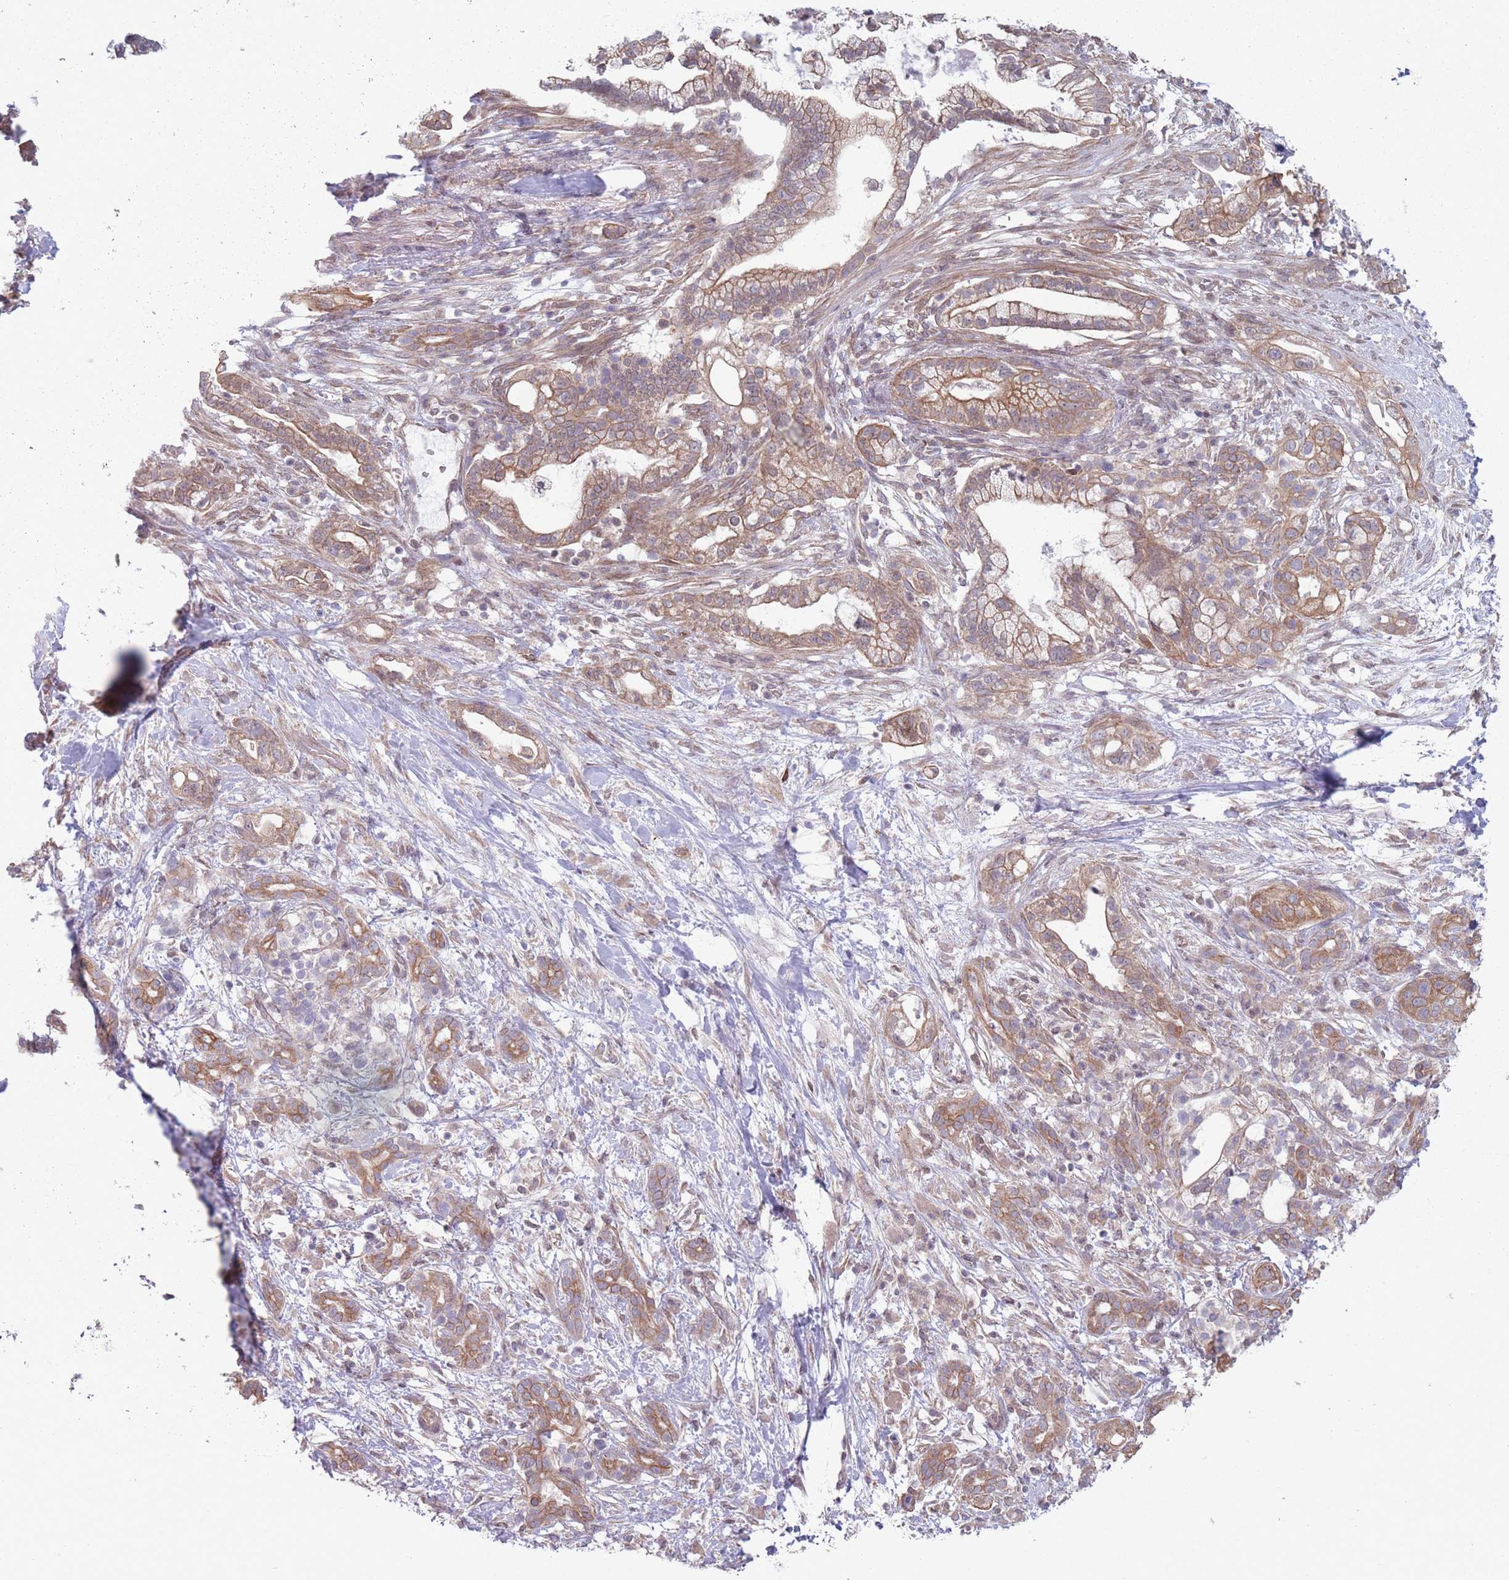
{"staining": {"intensity": "moderate", "quantity": ">75%", "location": "cytoplasmic/membranous"}, "tissue": "pancreatic cancer", "cell_type": "Tumor cells", "image_type": "cancer", "snomed": [{"axis": "morphology", "description": "Adenocarcinoma, NOS"}, {"axis": "topography", "description": "Pancreas"}], "caption": "IHC (DAB) staining of human pancreatic cancer (adenocarcinoma) shows moderate cytoplasmic/membranous protein positivity in approximately >75% of tumor cells. (DAB (3,3'-diaminobenzidine) IHC, brown staining for protein, blue staining for nuclei).", "gene": "VRK2", "patient": {"sex": "male", "age": 44}}